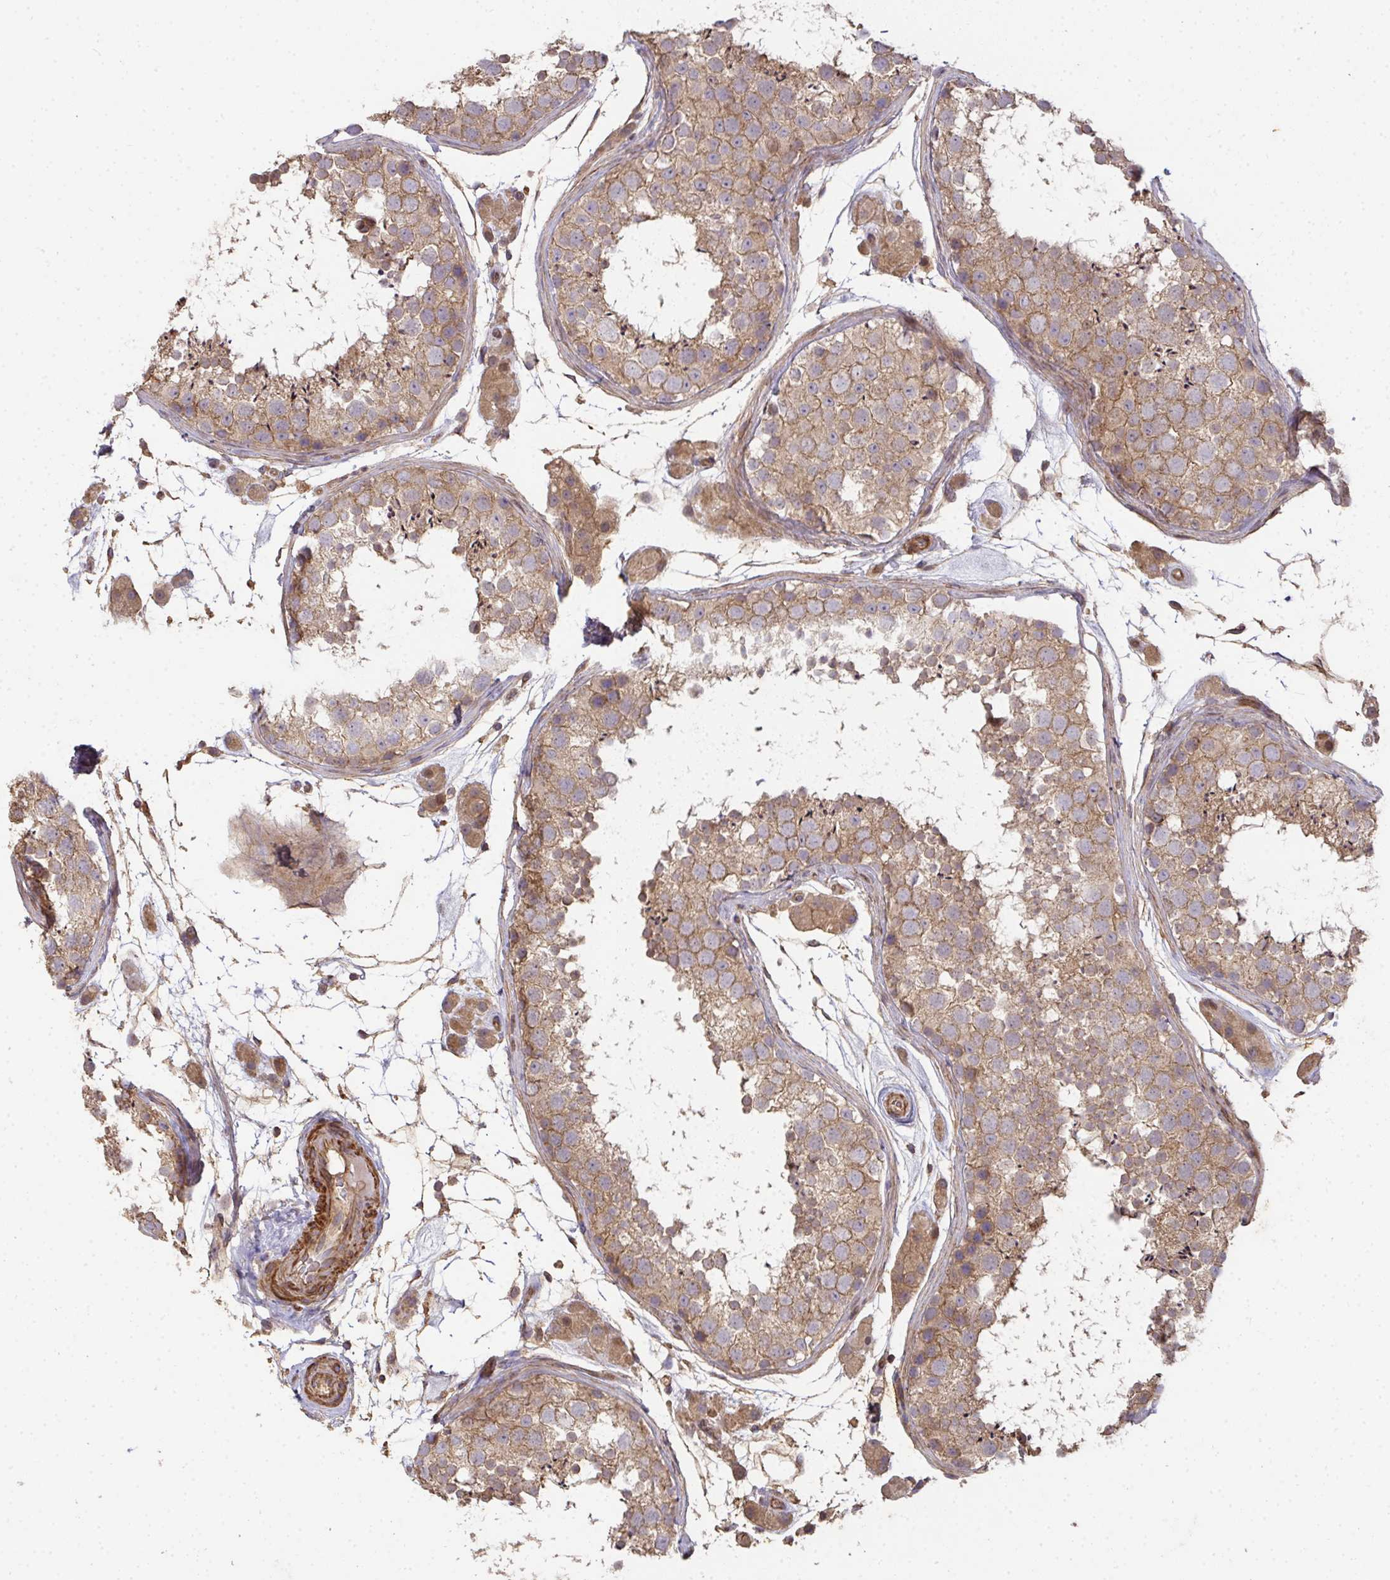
{"staining": {"intensity": "moderate", "quantity": ">75%", "location": "cytoplasmic/membranous"}, "tissue": "testis", "cell_type": "Cells in seminiferous ducts", "image_type": "normal", "snomed": [{"axis": "morphology", "description": "Normal tissue, NOS"}, {"axis": "topography", "description": "Testis"}], "caption": "Protein analysis of benign testis demonstrates moderate cytoplasmic/membranous expression in about >75% of cells in seminiferous ducts. (DAB IHC, brown staining for protein, blue staining for nuclei).", "gene": "TNMD", "patient": {"sex": "male", "age": 41}}